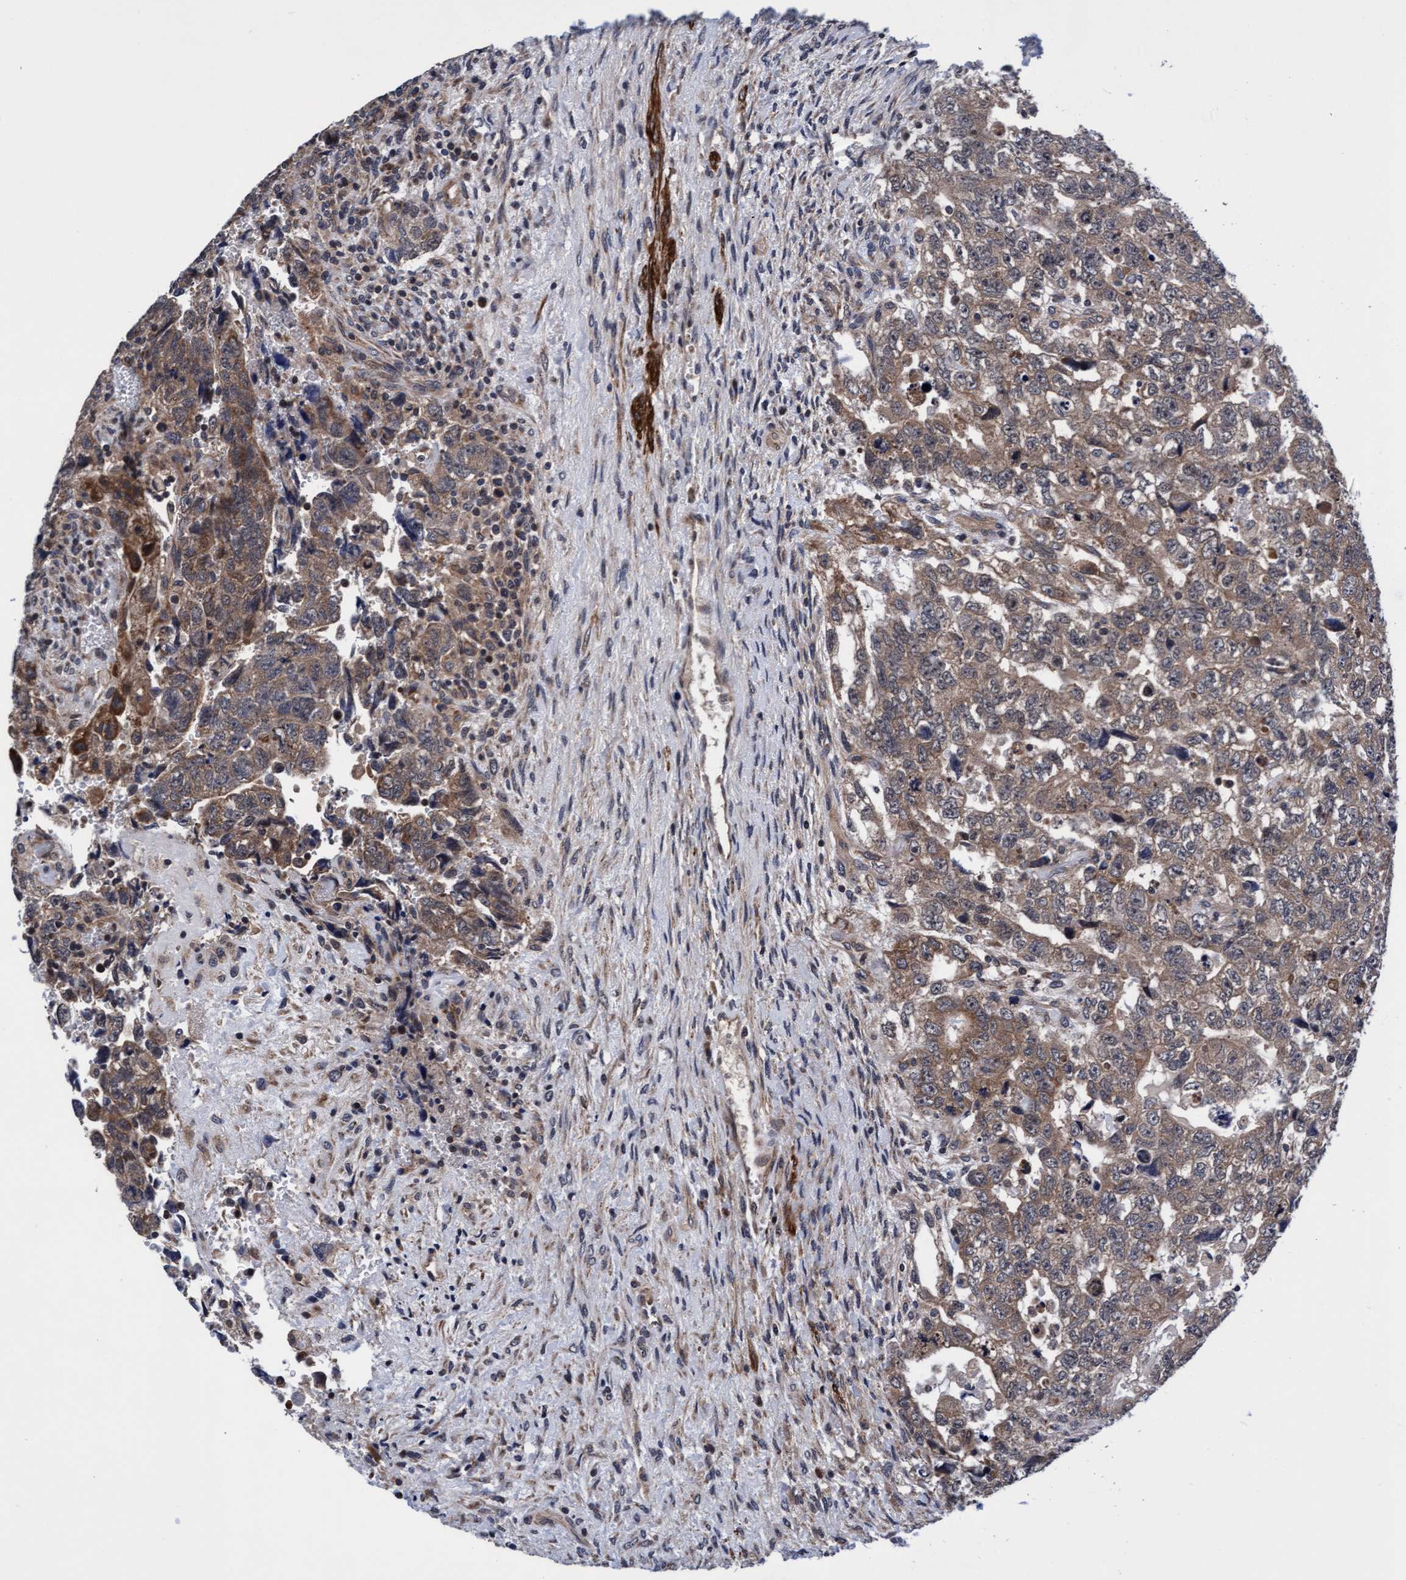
{"staining": {"intensity": "moderate", "quantity": ">75%", "location": "cytoplasmic/membranous"}, "tissue": "testis cancer", "cell_type": "Tumor cells", "image_type": "cancer", "snomed": [{"axis": "morphology", "description": "Carcinoma, Embryonal, NOS"}, {"axis": "topography", "description": "Testis"}], "caption": "Immunohistochemical staining of human embryonal carcinoma (testis) displays medium levels of moderate cytoplasmic/membranous positivity in about >75% of tumor cells. The protein of interest is shown in brown color, while the nuclei are stained blue.", "gene": "EFCAB13", "patient": {"sex": "male", "age": 36}}